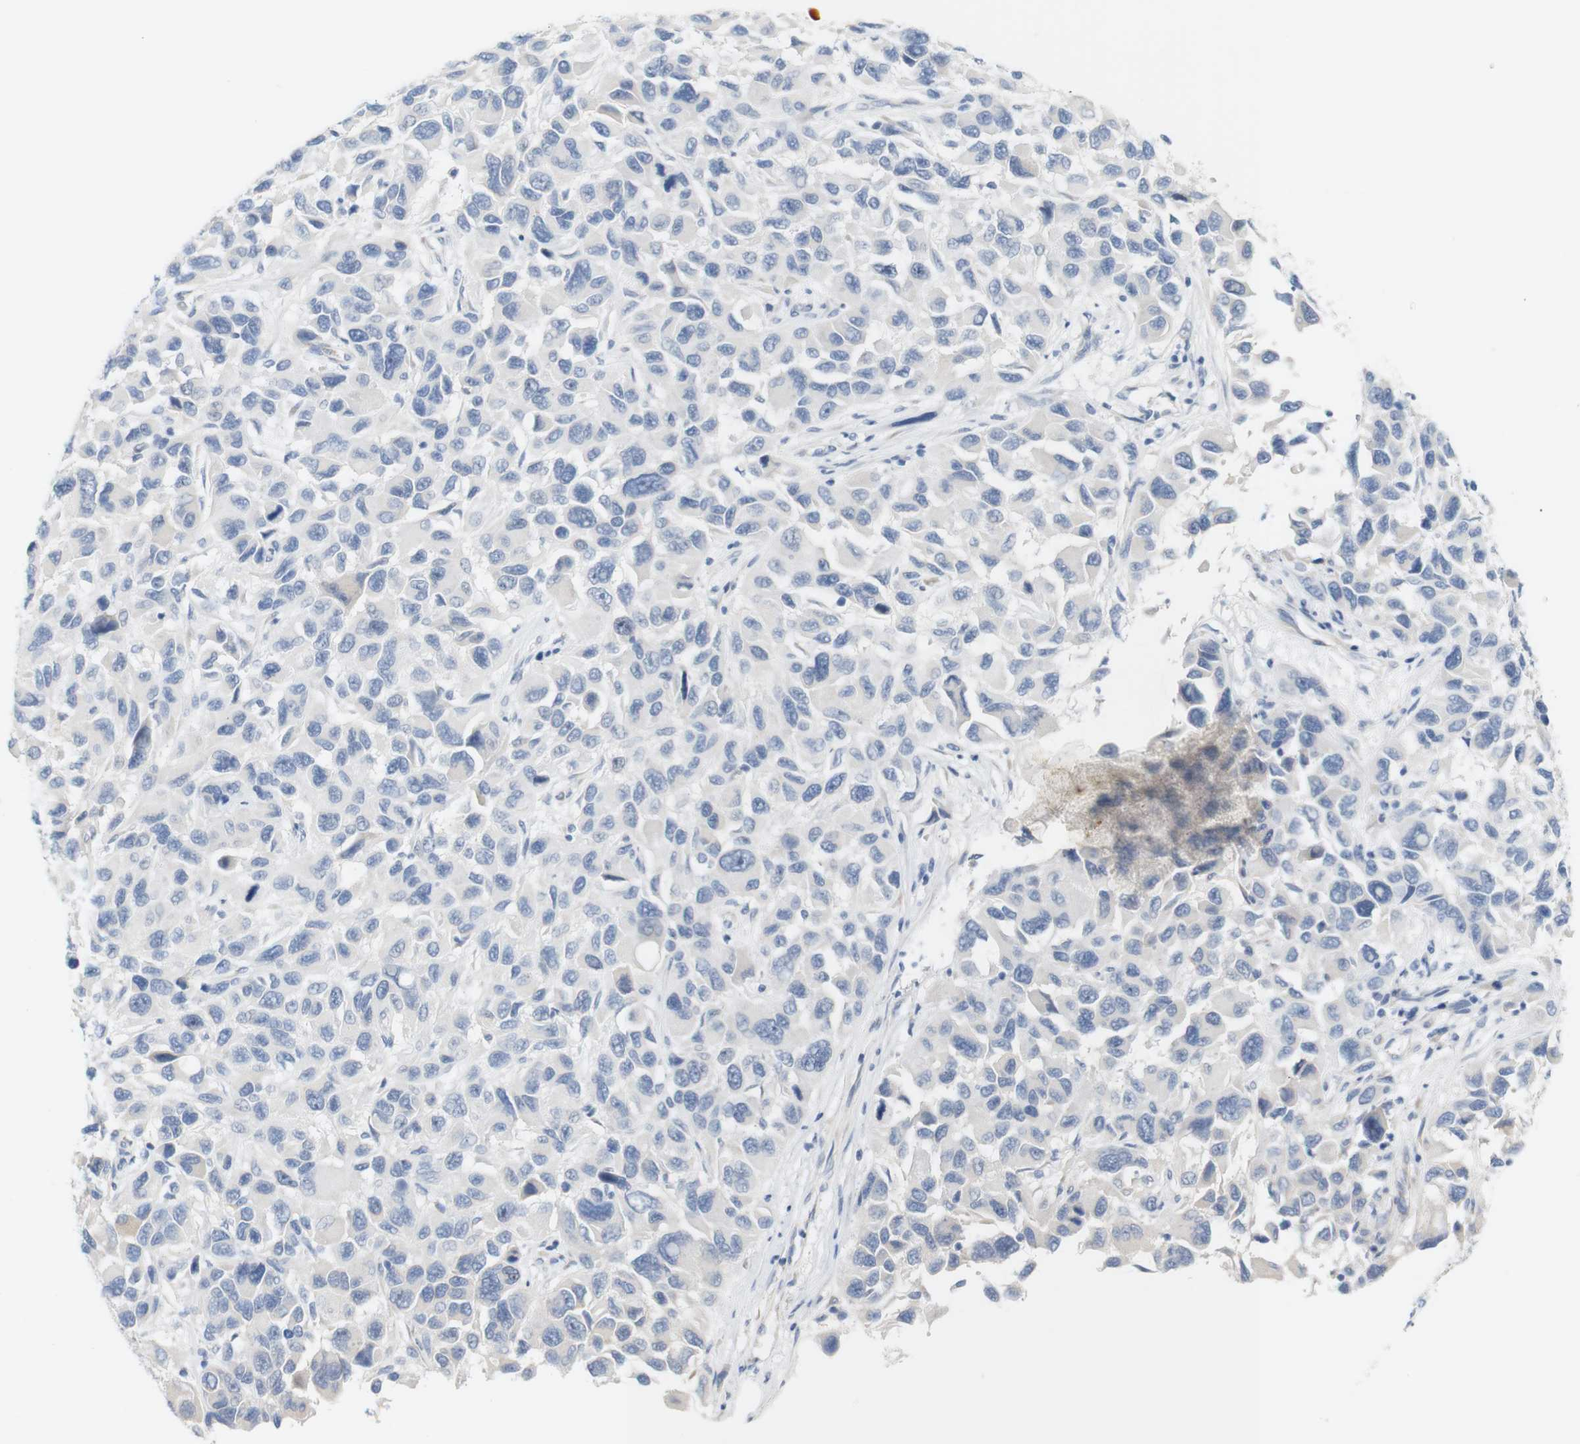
{"staining": {"intensity": "negative", "quantity": "none", "location": "none"}, "tissue": "melanoma", "cell_type": "Tumor cells", "image_type": "cancer", "snomed": [{"axis": "morphology", "description": "Malignant melanoma, NOS"}, {"axis": "topography", "description": "Skin"}], "caption": "The immunohistochemistry (IHC) image has no significant staining in tumor cells of melanoma tissue. The staining was performed using DAB (3,3'-diaminobenzidine) to visualize the protein expression in brown, while the nuclei were stained in blue with hematoxylin (Magnification: 20x).", "gene": "RGS9", "patient": {"sex": "male", "age": 53}}